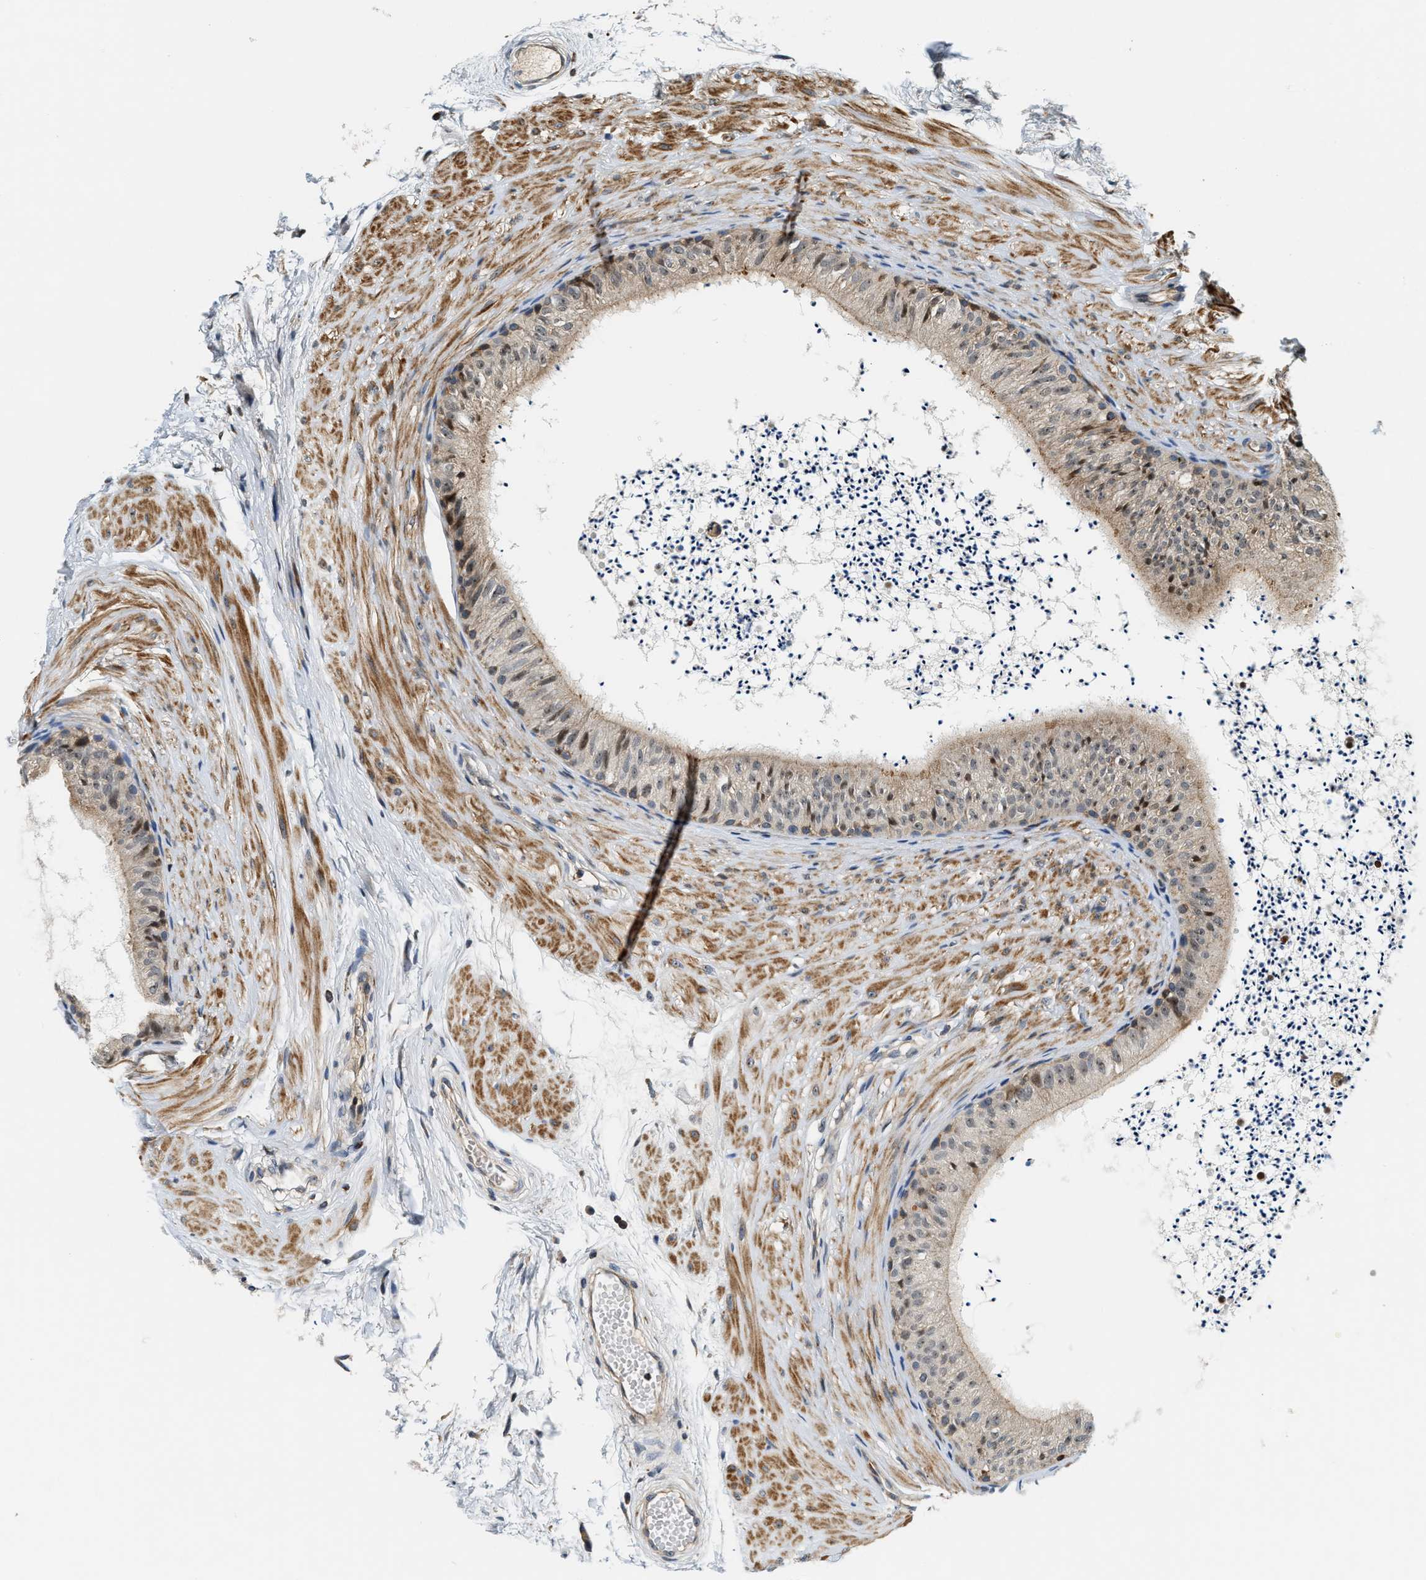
{"staining": {"intensity": "weak", "quantity": "25%-75%", "location": "cytoplasmic/membranous,nuclear"}, "tissue": "epididymis", "cell_type": "Glandular cells", "image_type": "normal", "snomed": [{"axis": "morphology", "description": "Normal tissue, NOS"}, {"axis": "topography", "description": "Epididymis"}], "caption": "Immunohistochemistry (IHC) micrograph of normal epididymis: epididymis stained using IHC demonstrates low levels of weak protein expression localized specifically in the cytoplasmic/membranous,nuclear of glandular cells, appearing as a cytoplasmic/membranous,nuclear brown color.", "gene": "SAMD9", "patient": {"sex": "male", "age": 56}}